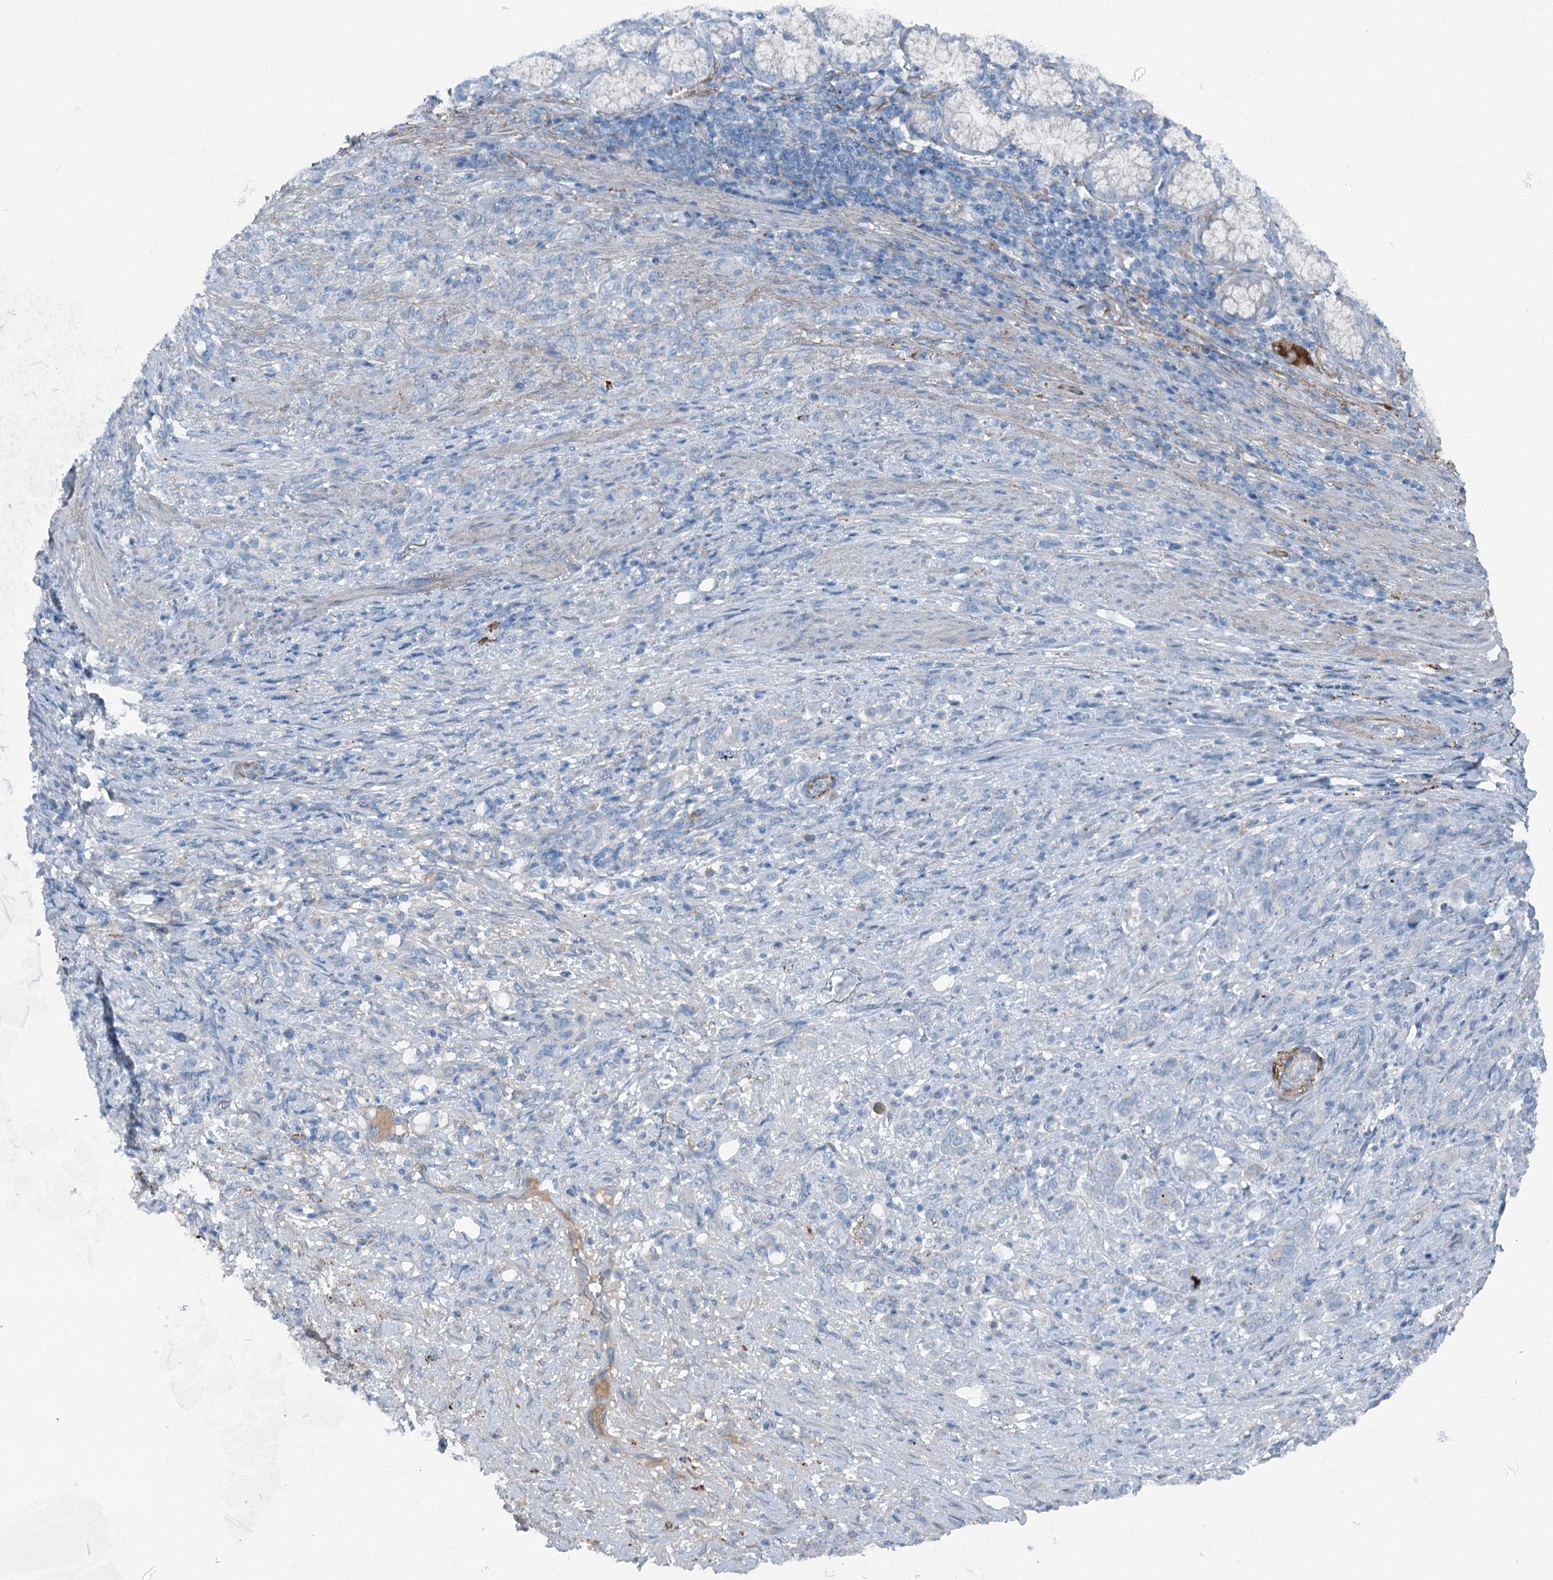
{"staining": {"intensity": "negative", "quantity": "none", "location": "none"}, "tissue": "stomach cancer", "cell_type": "Tumor cells", "image_type": "cancer", "snomed": [{"axis": "morphology", "description": "Adenocarcinoma, NOS"}, {"axis": "topography", "description": "Stomach"}], "caption": "Tumor cells are negative for protein expression in human stomach cancer (adenocarcinoma).", "gene": "AXL", "patient": {"sex": "female", "age": 79}}